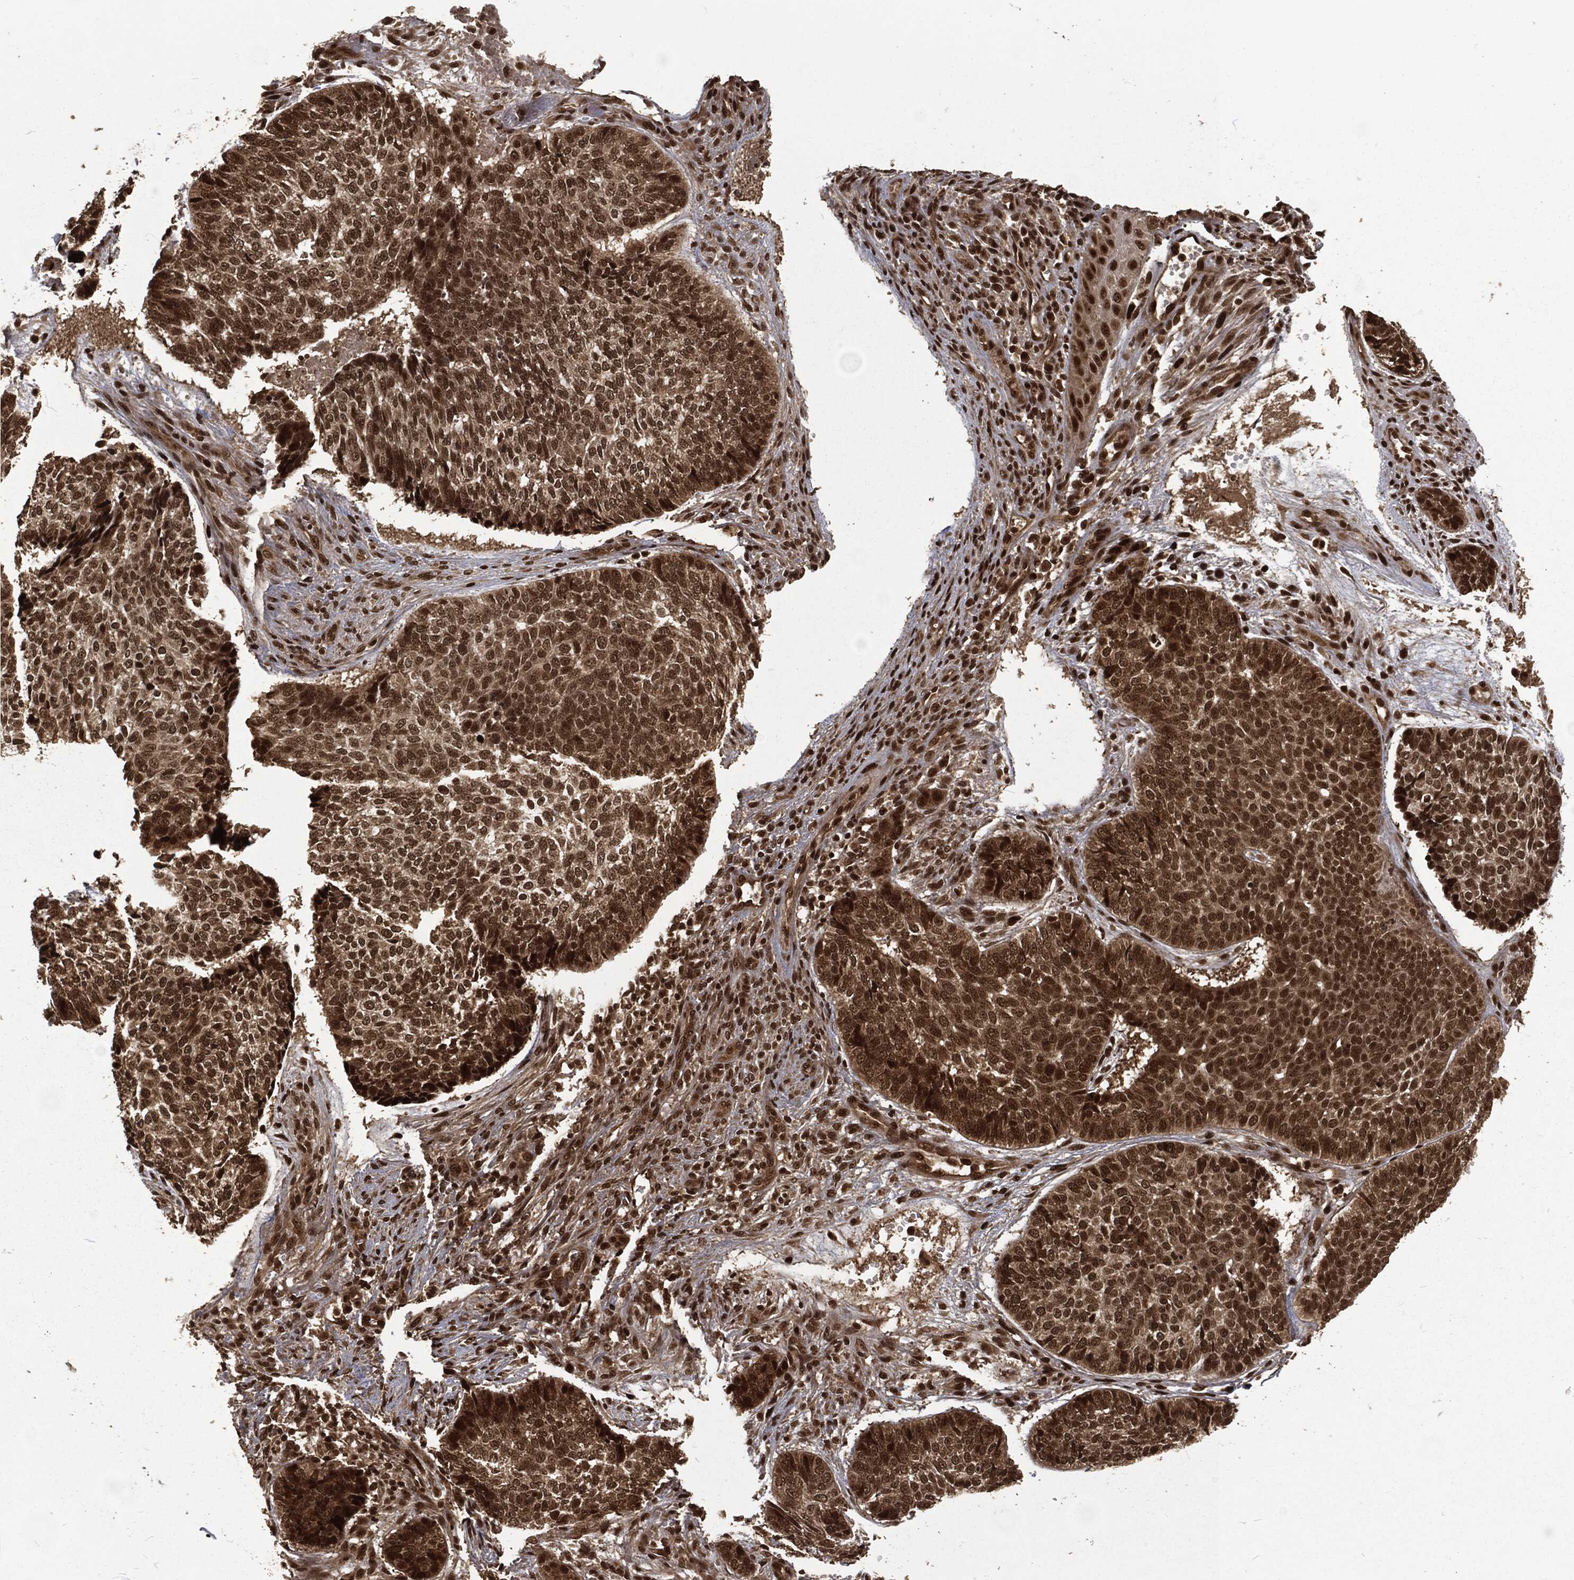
{"staining": {"intensity": "strong", "quantity": "<25%", "location": "nuclear"}, "tissue": "skin cancer", "cell_type": "Tumor cells", "image_type": "cancer", "snomed": [{"axis": "morphology", "description": "Basal cell carcinoma"}, {"axis": "topography", "description": "Skin"}], "caption": "Immunohistochemistry histopathology image of basal cell carcinoma (skin) stained for a protein (brown), which shows medium levels of strong nuclear staining in approximately <25% of tumor cells.", "gene": "NGRN", "patient": {"sex": "male", "age": 86}}